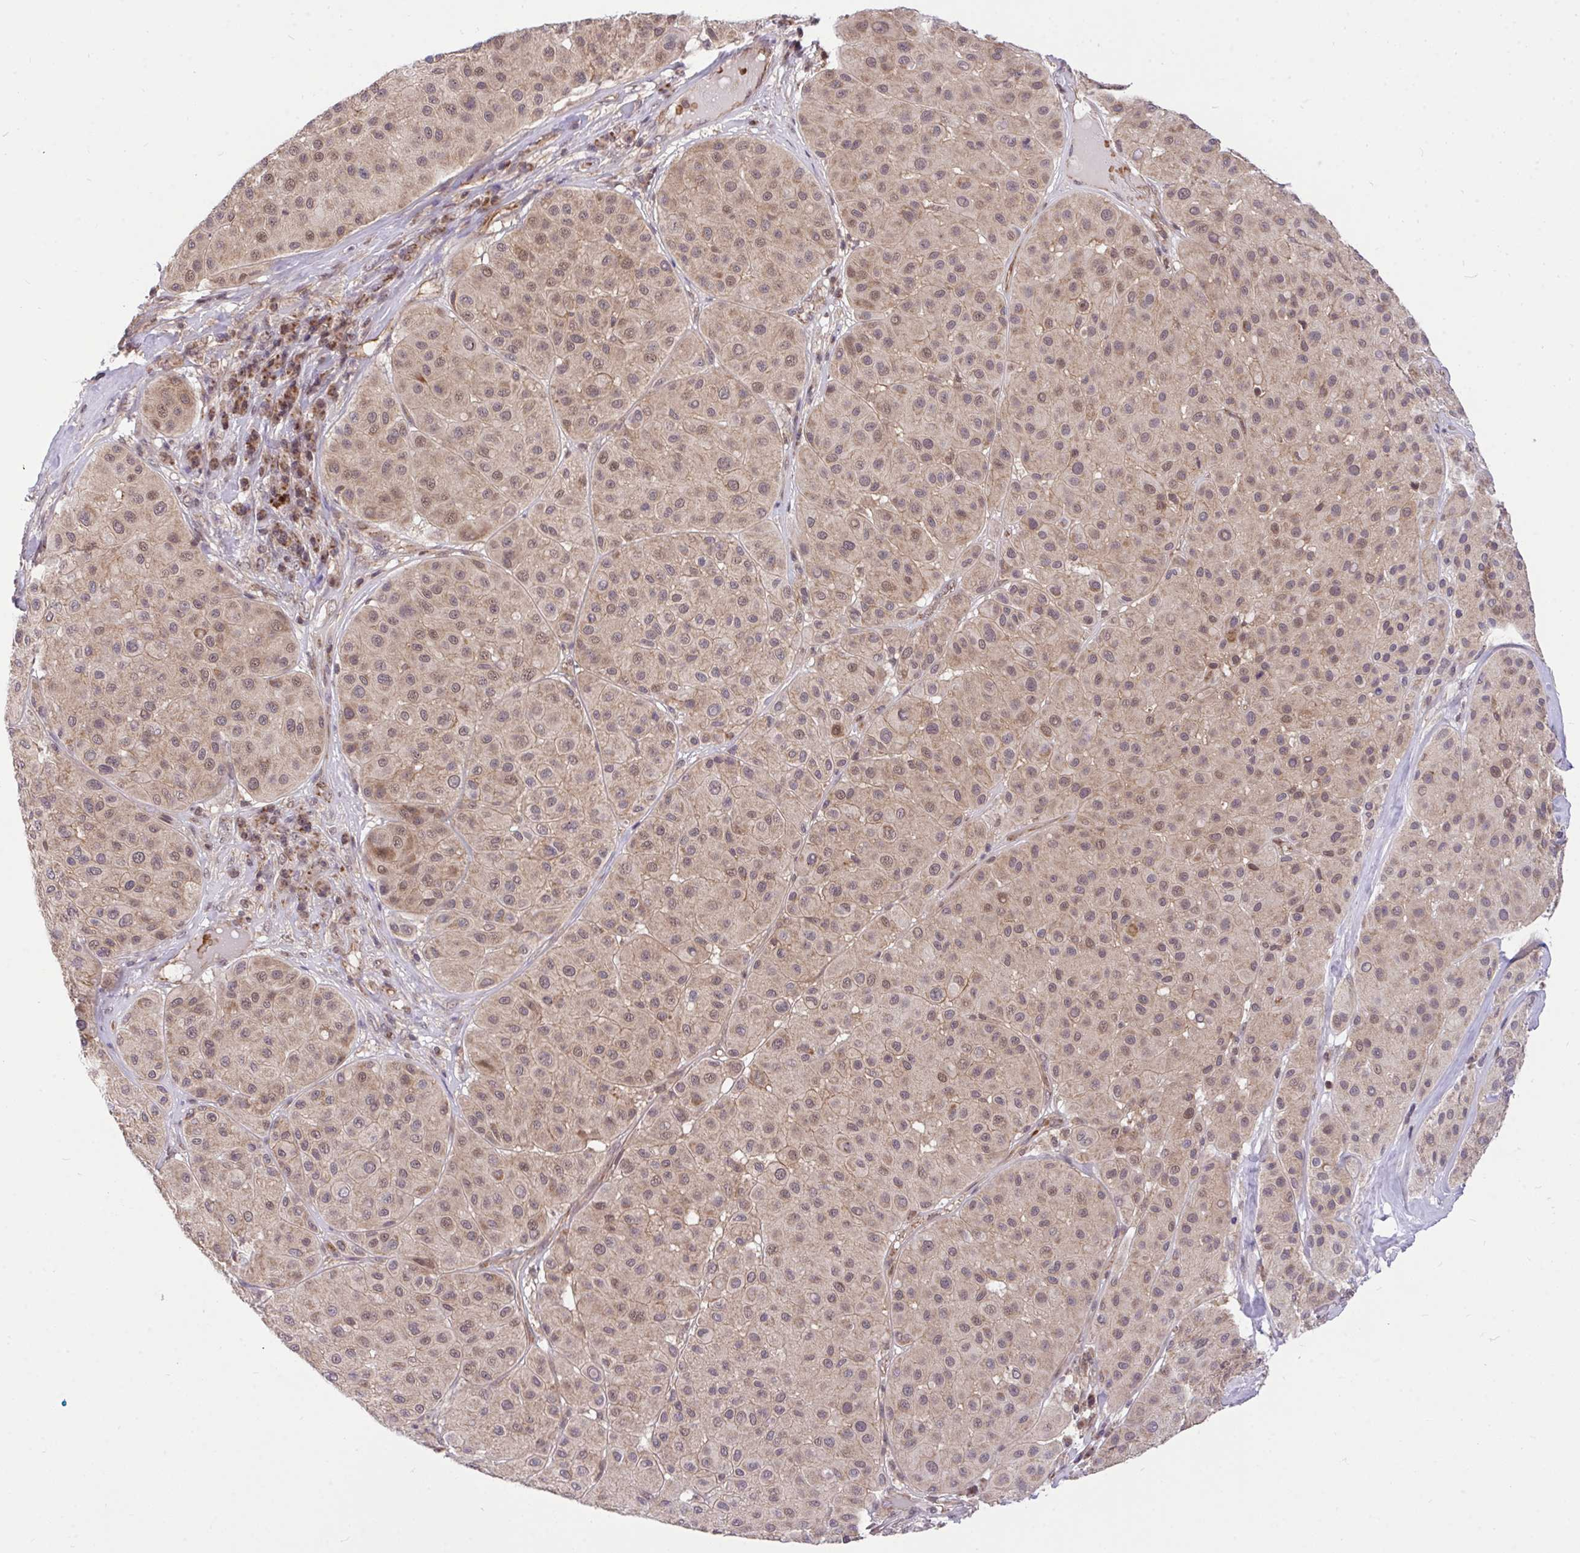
{"staining": {"intensity": "weak", "quantity": ">75%", "location": "cytoplasmic/membranous,nuclear"}, "tissue": "melanoma", "cell_type": "Tumor cells", "image_type": "cancer", "snomed": [{"axis": "morphology", "description": "Malignant melanoma, Metastatic site"}, {"axis": "topography", "description": "Smooth muscle"}], "caption": "IHC micrograph of human melanoma stained for a protein (brown), which reveals low levels of weak cytoplasmic/membranous and nuclear positivity in approximately >75% of tumor cells.", "gene": "PPP1CA", "patient": {"sex": "male", "age": 41}}